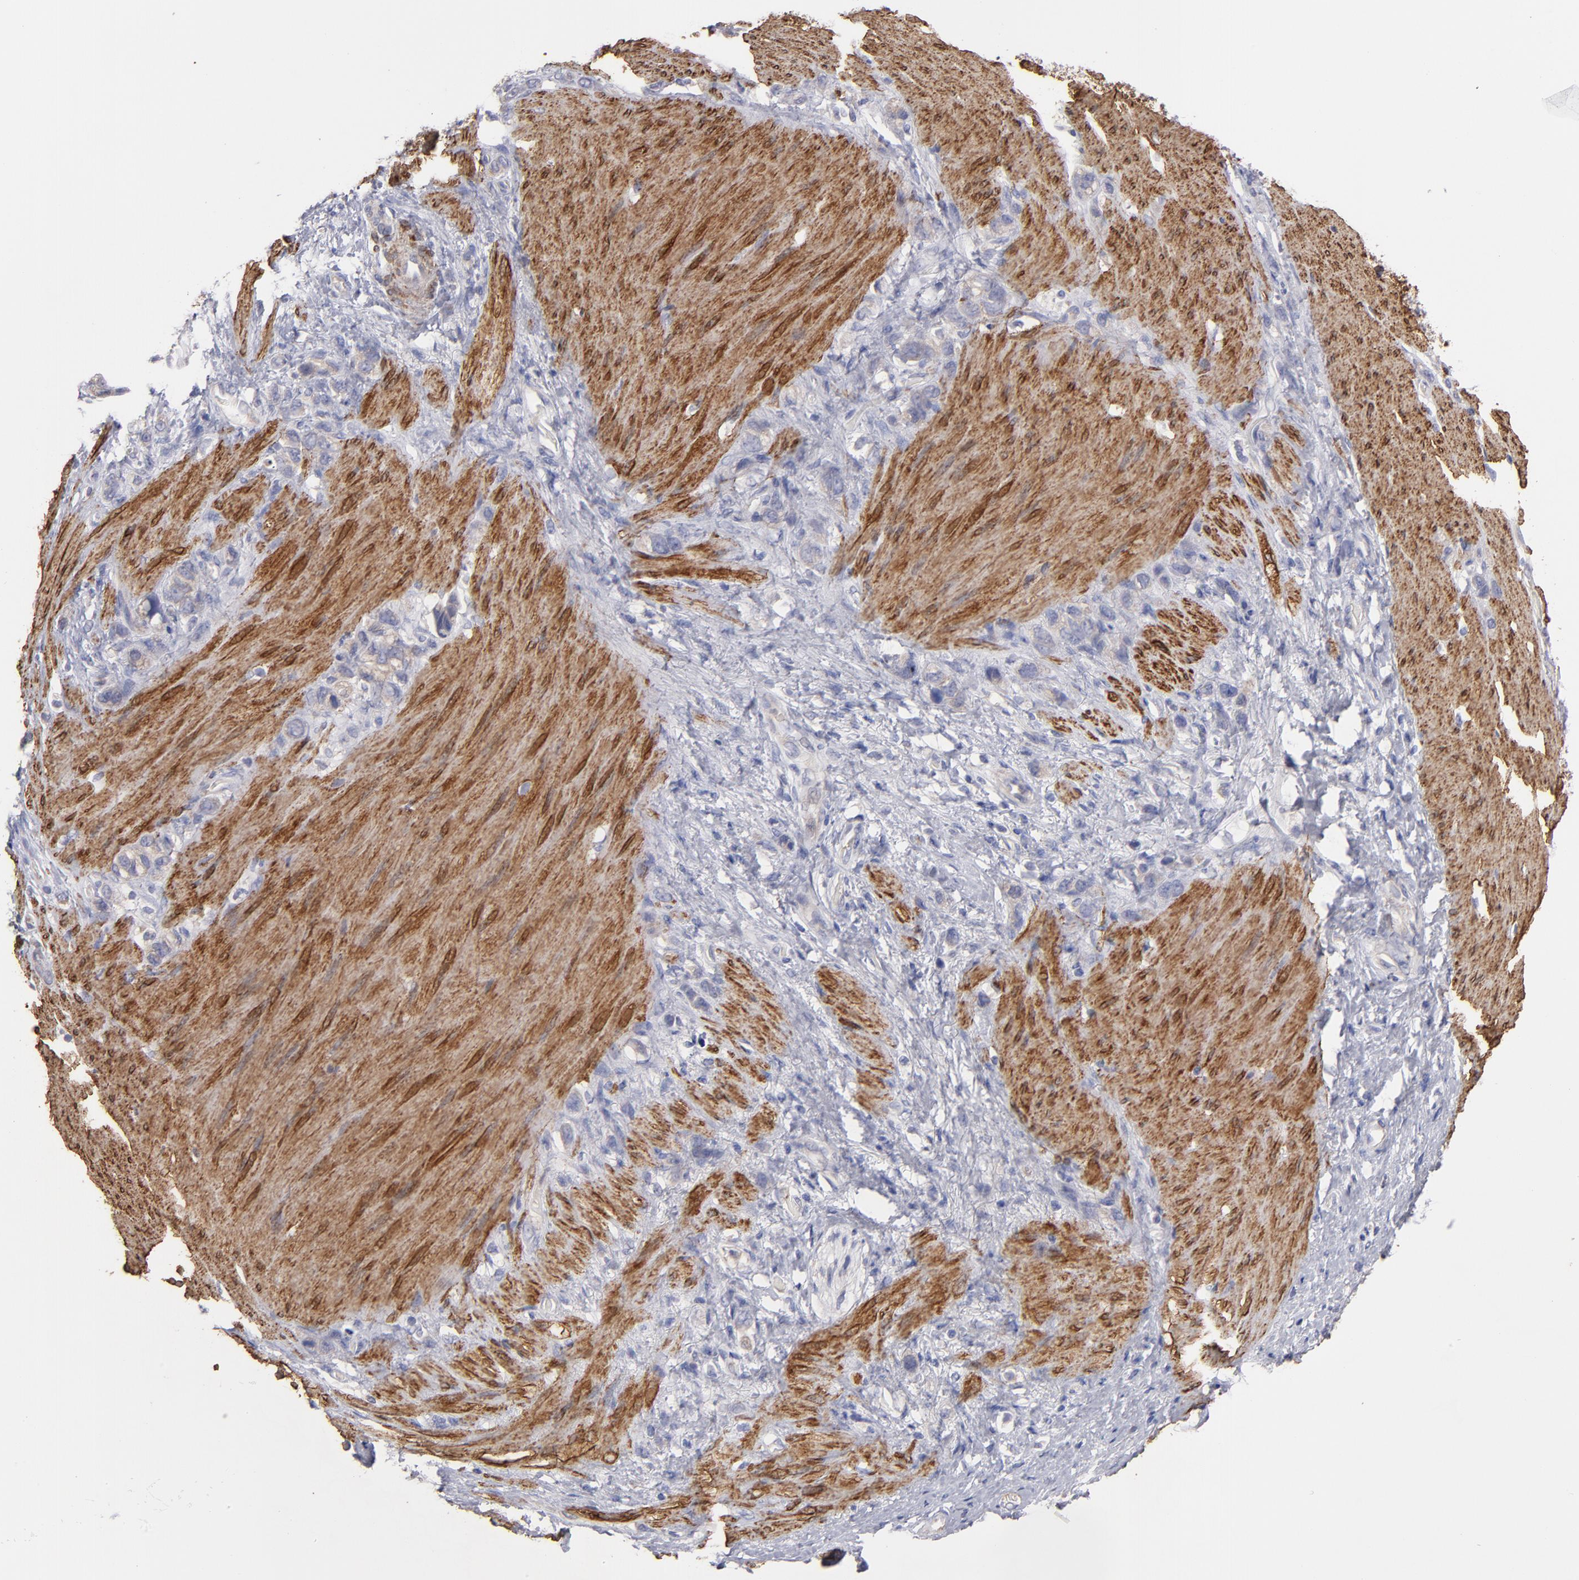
{"staining": {"intensity": "weak", "quantity": "<25%", "location": "cytoplasmic/membranous"}, "tissue": "stomach cancer", "cell_type": "Tumor cells", "image_type": "cancer", "snomed": [{"axis": "morphology", "description": "Normal tissue, NOS"}, {"axis": "morphology", "description": "Adenocarcinoma, NOS"}, {"axis": "morphology", "description": "Adenocarcinoma, High grade"}, {"axis": "topography", "description": "Stomach, upper"}, {"axis": "topography", "description": "Stomach"}], "caption": "This photomicrograph is of high-grade adenocarcinoma (stomach) stained with immunohistochemistry to label a protein in brown with the nuclei are counter-stained blue. There is no staining in tumor cells.", "gene": "SLMAP", "patient": {"sex": "female", "age": 65}}